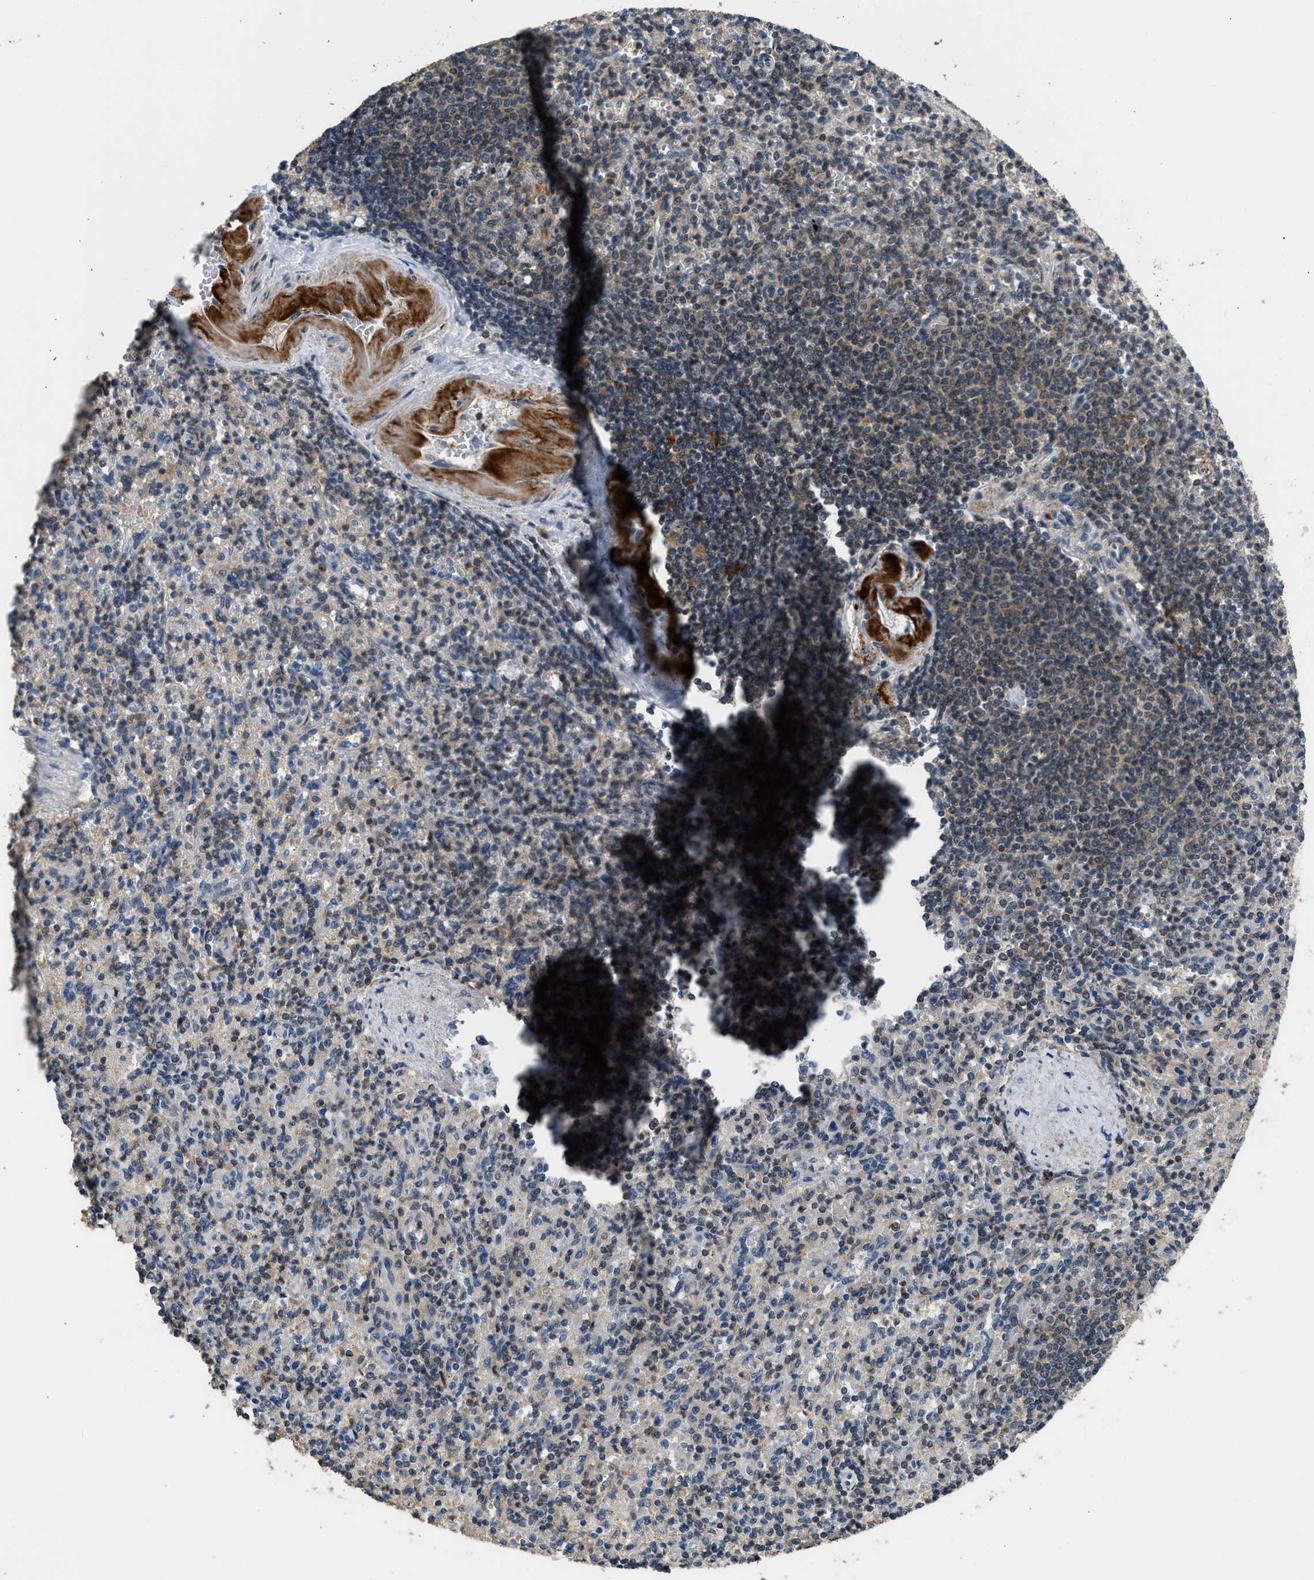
{"staining": {"intensity": "weak", "quantity": "25%-75%", "location": "cytoplasmic/membranous"}, "tissue": "spleen", "cell_type": "Cells in red pulp", "image_type": "normal", "snomed": [{"axis": "morphology", "description": "Normal tissue, NOS"}, {"axis": "topography", "description": "Spleen"}], "caption": "Immunohistochemical staining of unremarkable human spleen demonstrates 25%-75% levels of weak cytoplasmic/membranous protein expression in about 25%-75% of cells in red pulp.", "gene": "MTMR1", "patient": {"sex": "female", "age": 74}}